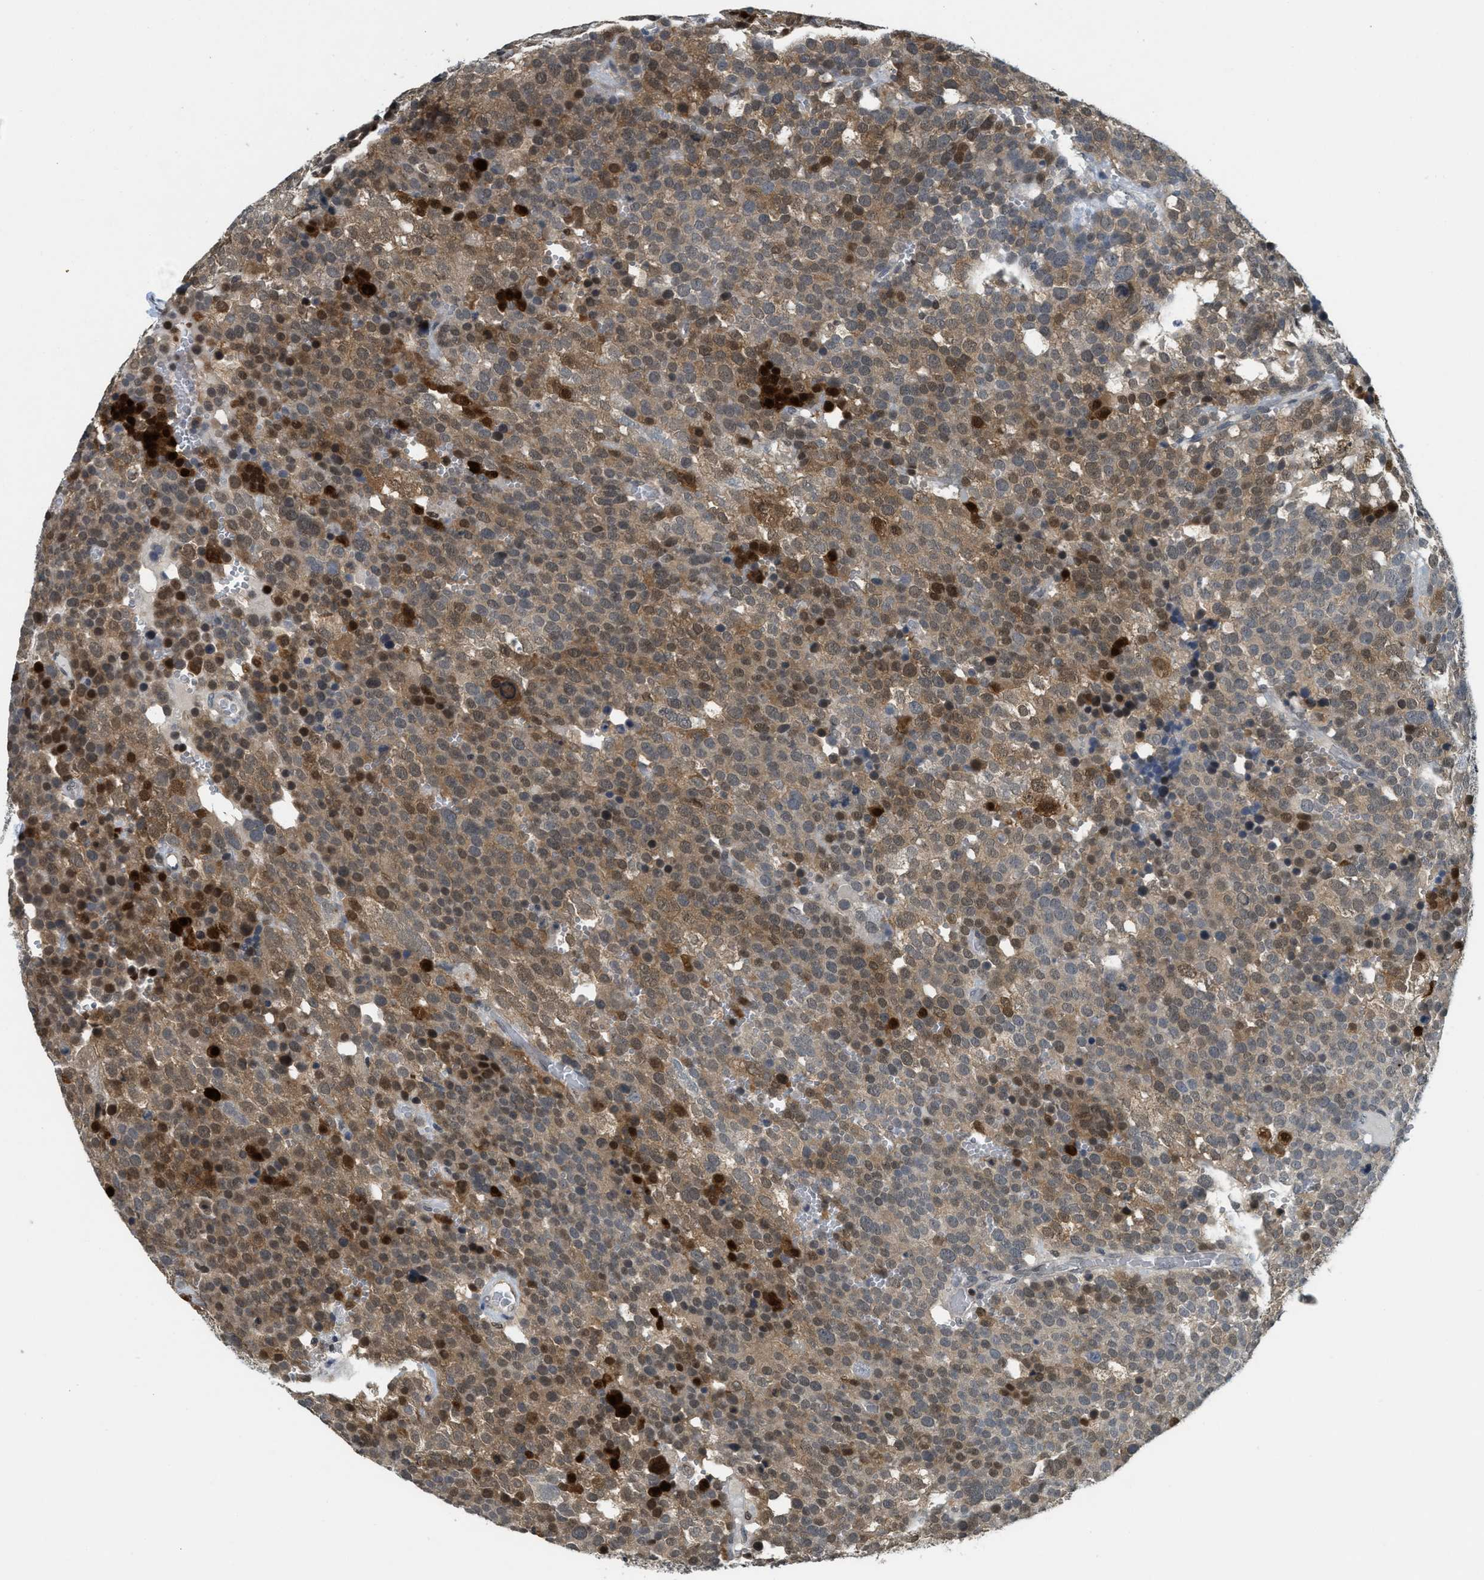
{"staining": {"intensity": "weak", "quantity": "25%-75%", "location": "cytoplasmic/membranous,nuclear"}, "tissue": "testis cancer", "cell_type": "Tumor cells", "image_type": "cancer", "snomed": [{"axis": "morphology", "description": "Seminoma, NOS"}, {"axis": "topography", "description": "Testis"}], "caption": "Seminoma (testis) stained with a protein marker shows weak staining in tumor cells.", "gene": "DNAJB1", "patient": {"sex": "male", "age": 71}}